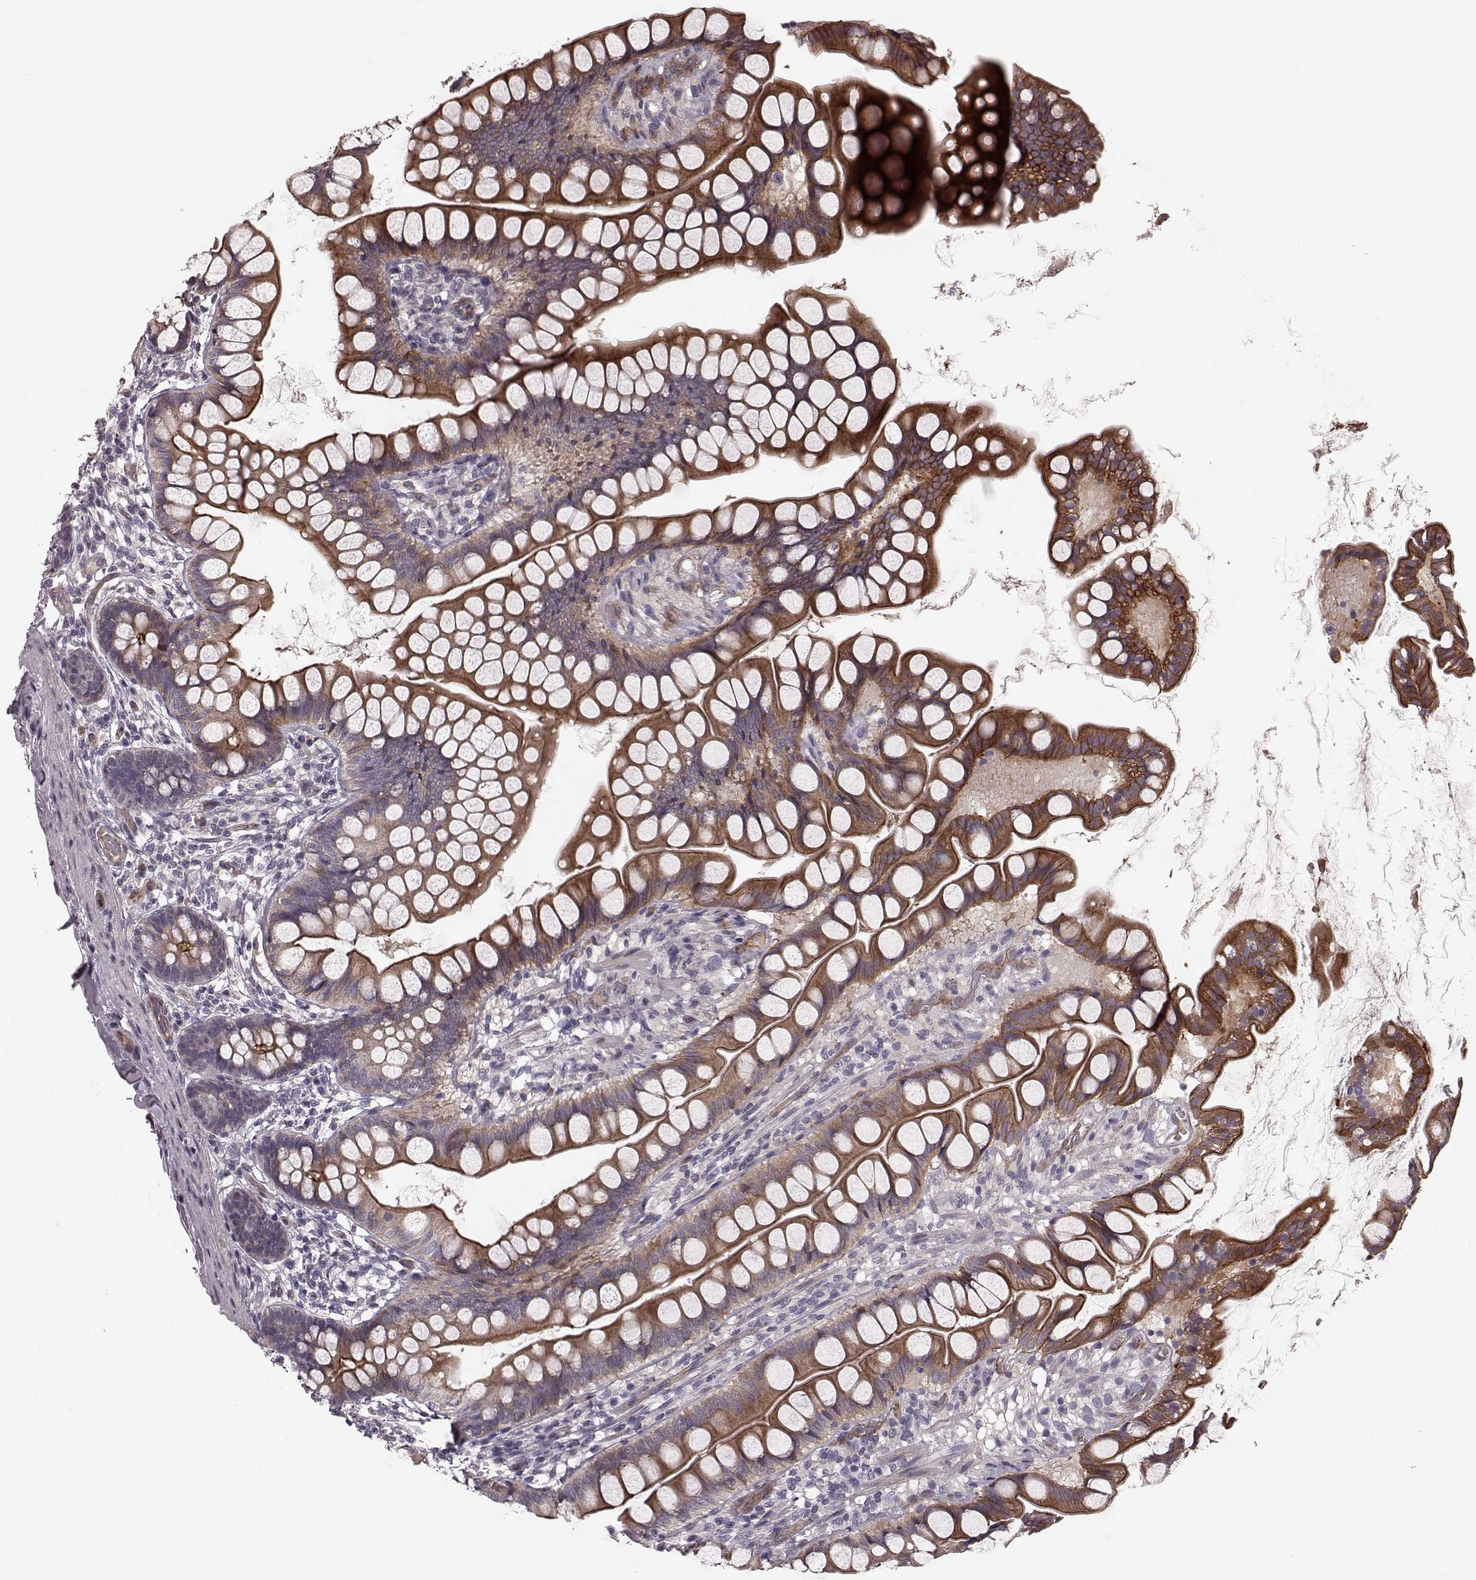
{"staining": {"intensity": "moderate", "quantity": "25%-75%", "location": "cytoplasmic/membranous"}, "tissue": "small intestine", "cell_type": "Glandular cells", "image_type": "normal", "snomed": [{"axis": "morphology", "description": "Normal tissue, NOS"}, {"axis": "topography", "description": "Small intestine"}], "caption": "Protein analysis of unremarkable small intestine displays moderate cytoplasmic/membranous positivity in about 25%-75% of glandular cells.", "gene": "SLC22A18", "patient": {"sex": "male", "age": 70}}